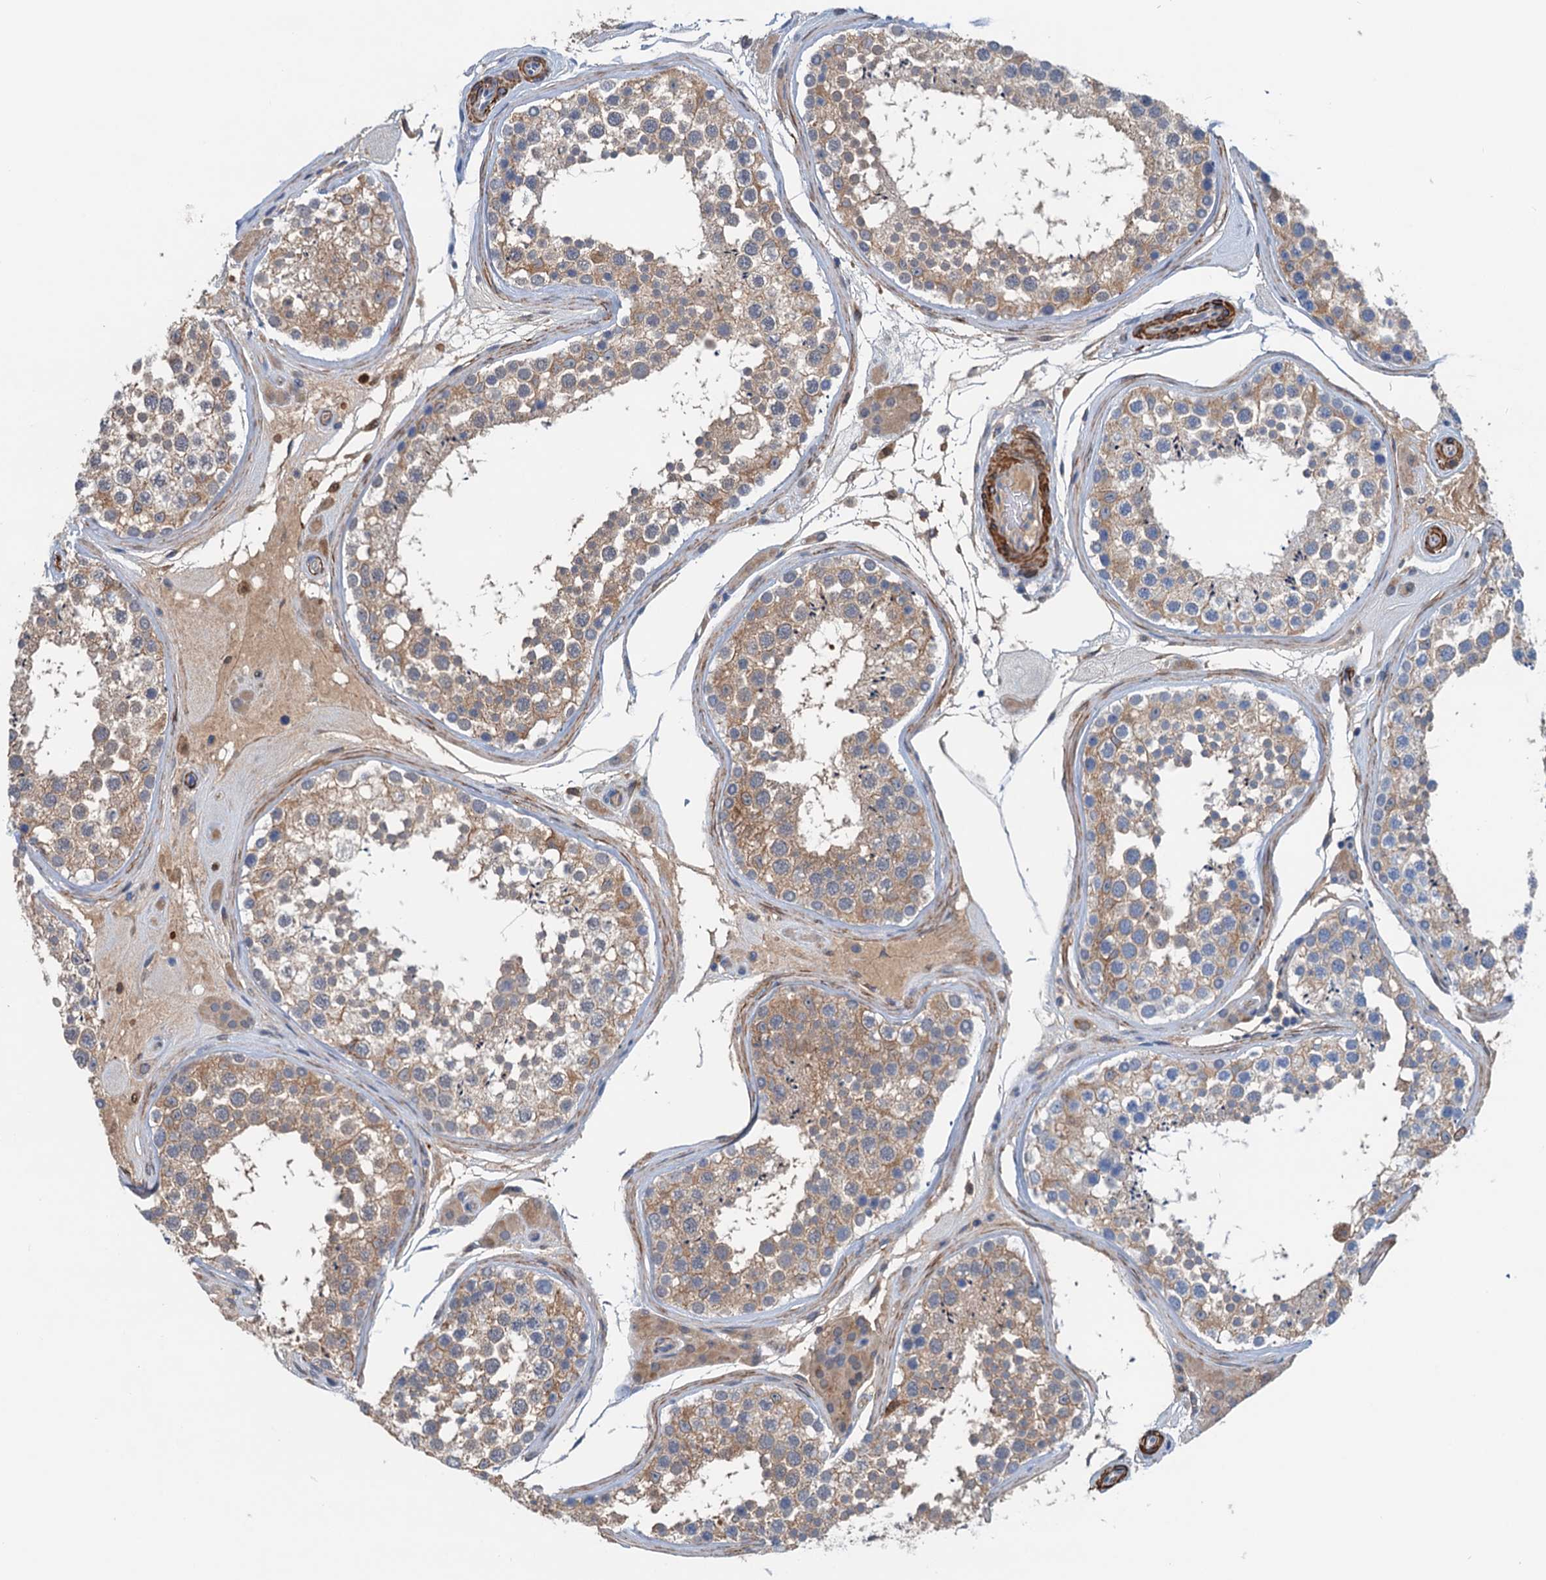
{"staining": {"intensity": "moderate", "quantity": ">75%", "location": "cytoplasmic/membranous"}, "tissue": "testis", "cell_type": "Cells in seminiferous ducts", "image_type": "normal", "snomed": [{"axis": "morphology", "description": "Normal tissue, NOS"}, {"axis": "topography", "description": "Testis"}], "caption": "This photomicrograph reveals IHC staining of benign testis, with medium moderate cytoplasmic/membranous positivity in about >75% of cells in seminiferous ducts.", "gene": "CSTPP1", "patient": {"sex": "male", "age": 46}}